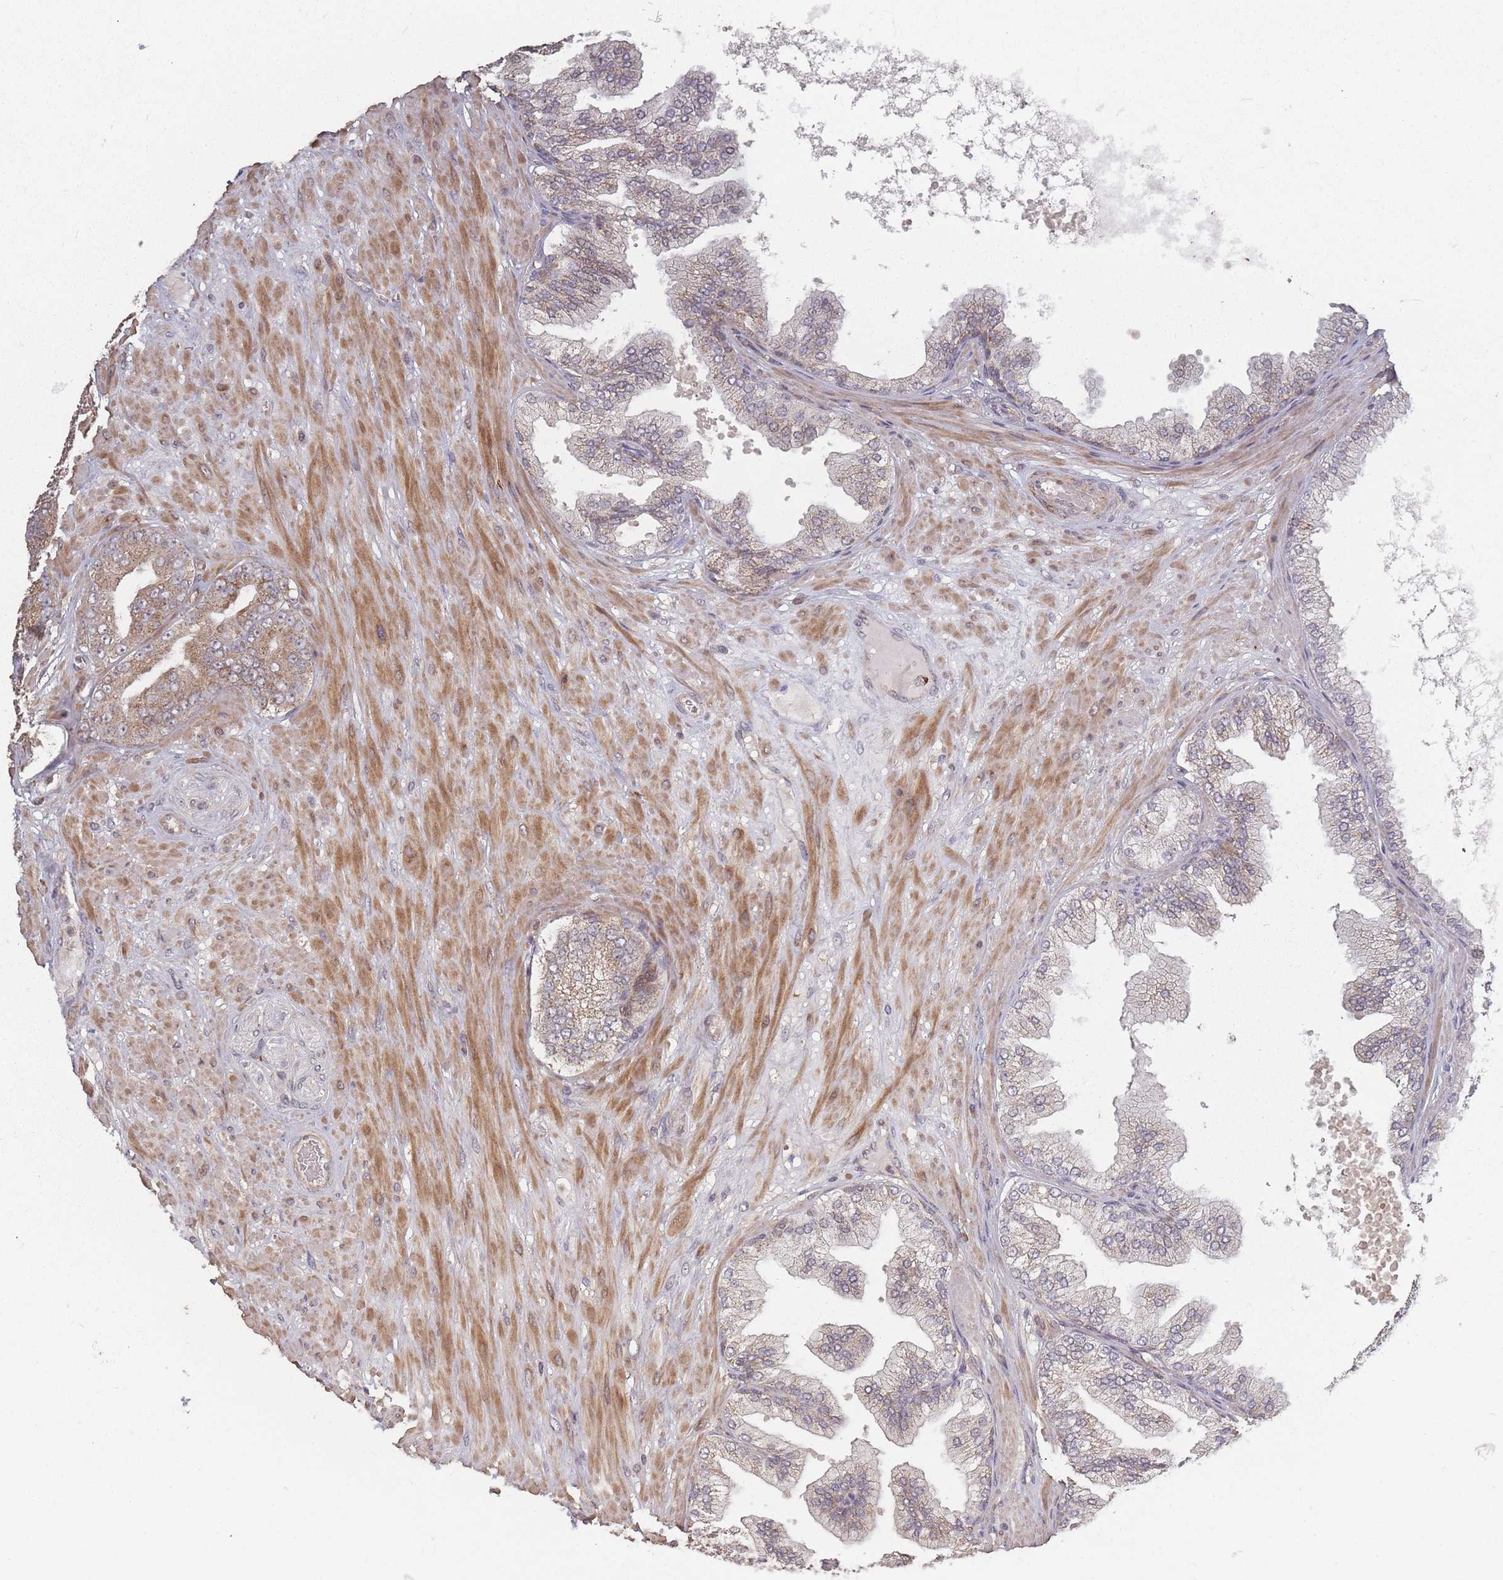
{"staining": {"intensity": "moderate", "quantity": ">75%", "location": "cytoplasmic/membranous"}, "tissue": "prostate cancer", "cell_type": "Tumor cells", "image_type": "cancer", "snomed": [{"axis": "morphology", "description": "Adenocarcinoma, Low grade"}, {"axis": "topography", "description": "Prostate"}], "caption": "Immunohistochemistry (IHC) image of neoplastic tissue: adenocarcinoma (low-grade) (prostate) stained using immunohistochemistry (IHC) demonstrates medium levels of moderate protein expression localized specifically in the cytoplasmic/membranous of tumor cells, appearing as a cytoplasmic/membranous brown color.", "gene": "LYRM7", "patient": {"sex": "male", "age": 63}}